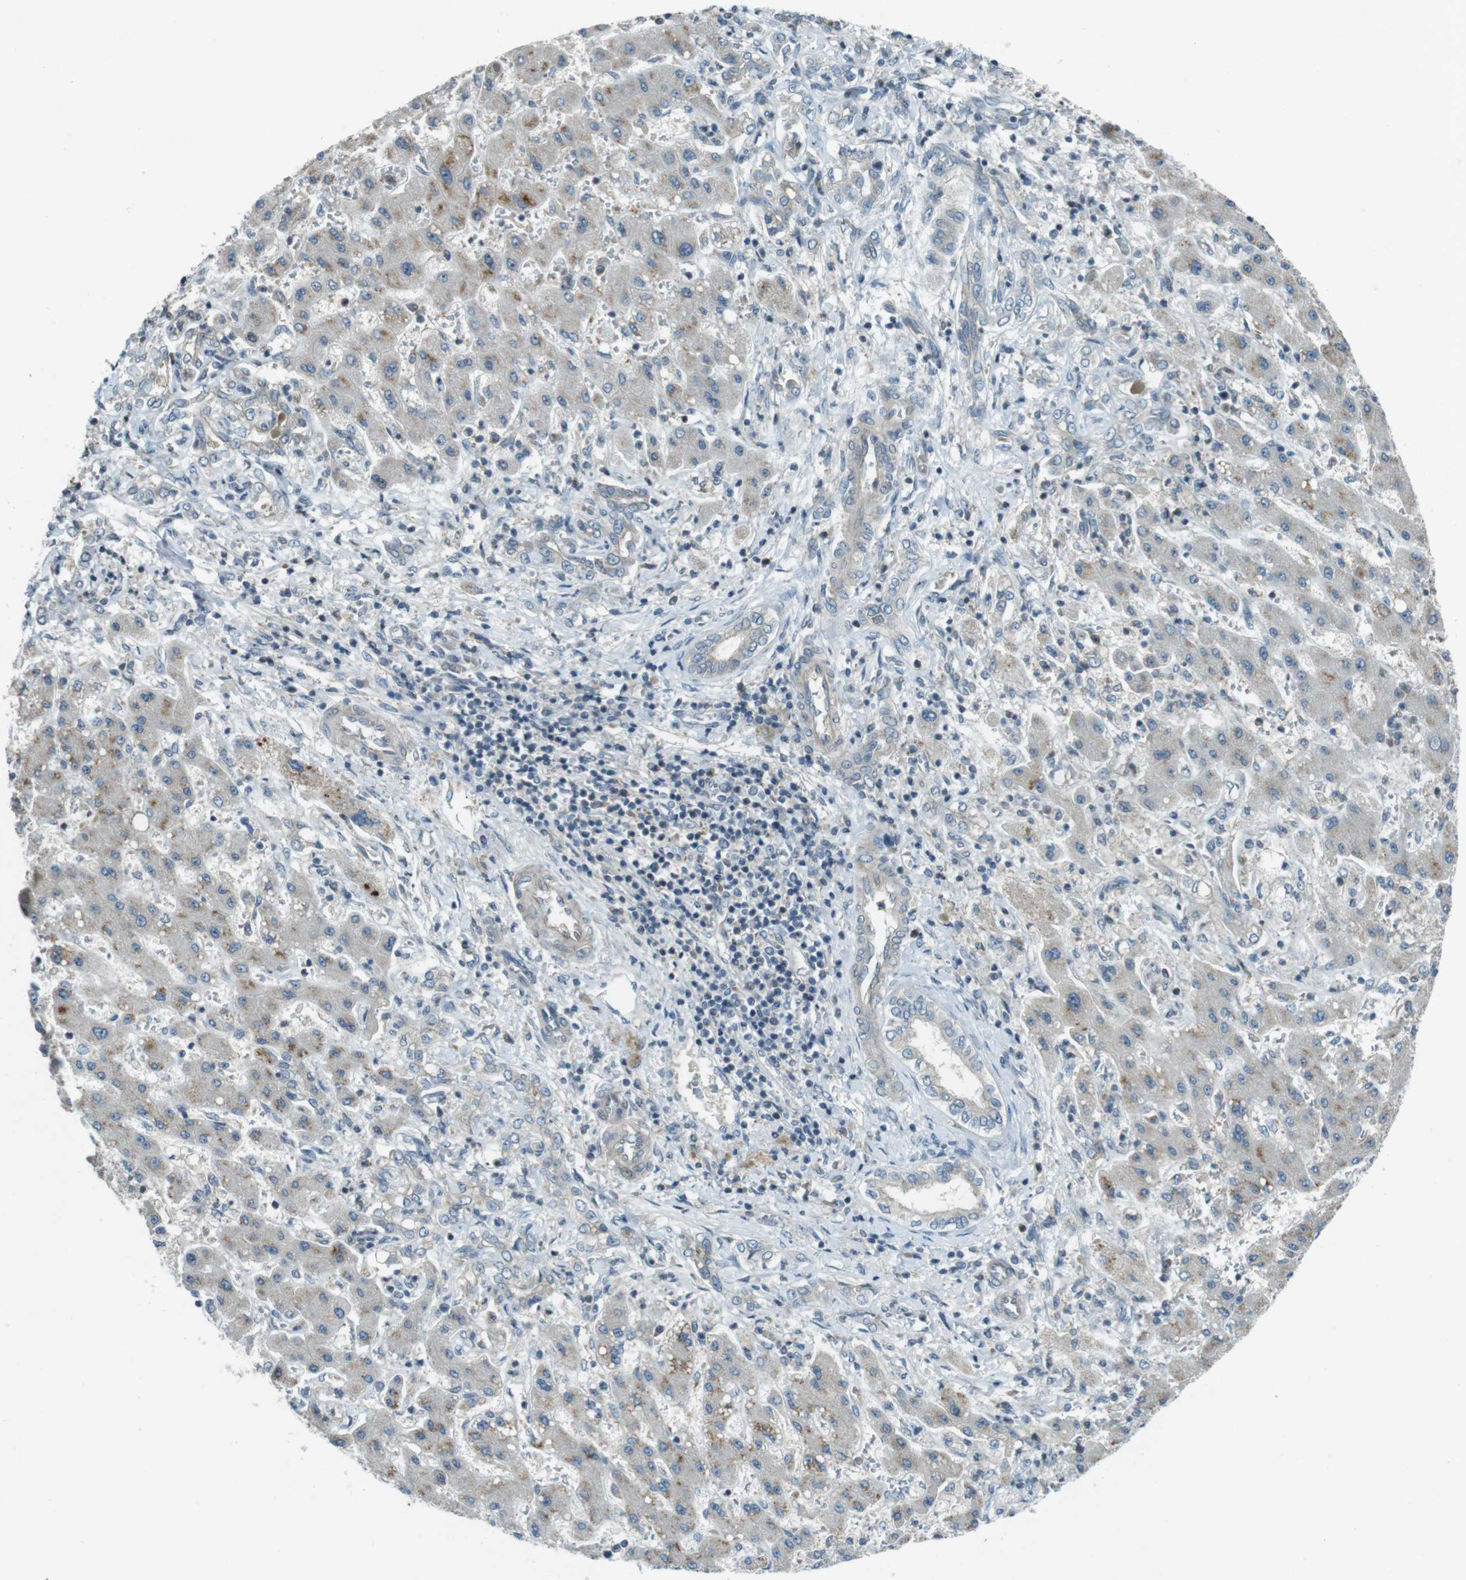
{"staining": {"intensity": "negative", "quantity": "none", "location": "none"}, "tissue": "liver cancer", "cell_type": "Tumor cells", "image_type": "cancer", "snomed": [{"axis": "morphology", "description": "Cholangiocarcinoma"}, {"axis": "topography", "description": "Liver"}], "caption": "This is an IHC histopathology image of liver cancer. There is no expression in tumor cells.", "gene": "ZYX", "patient": {"sex": "male", "age": 50}}